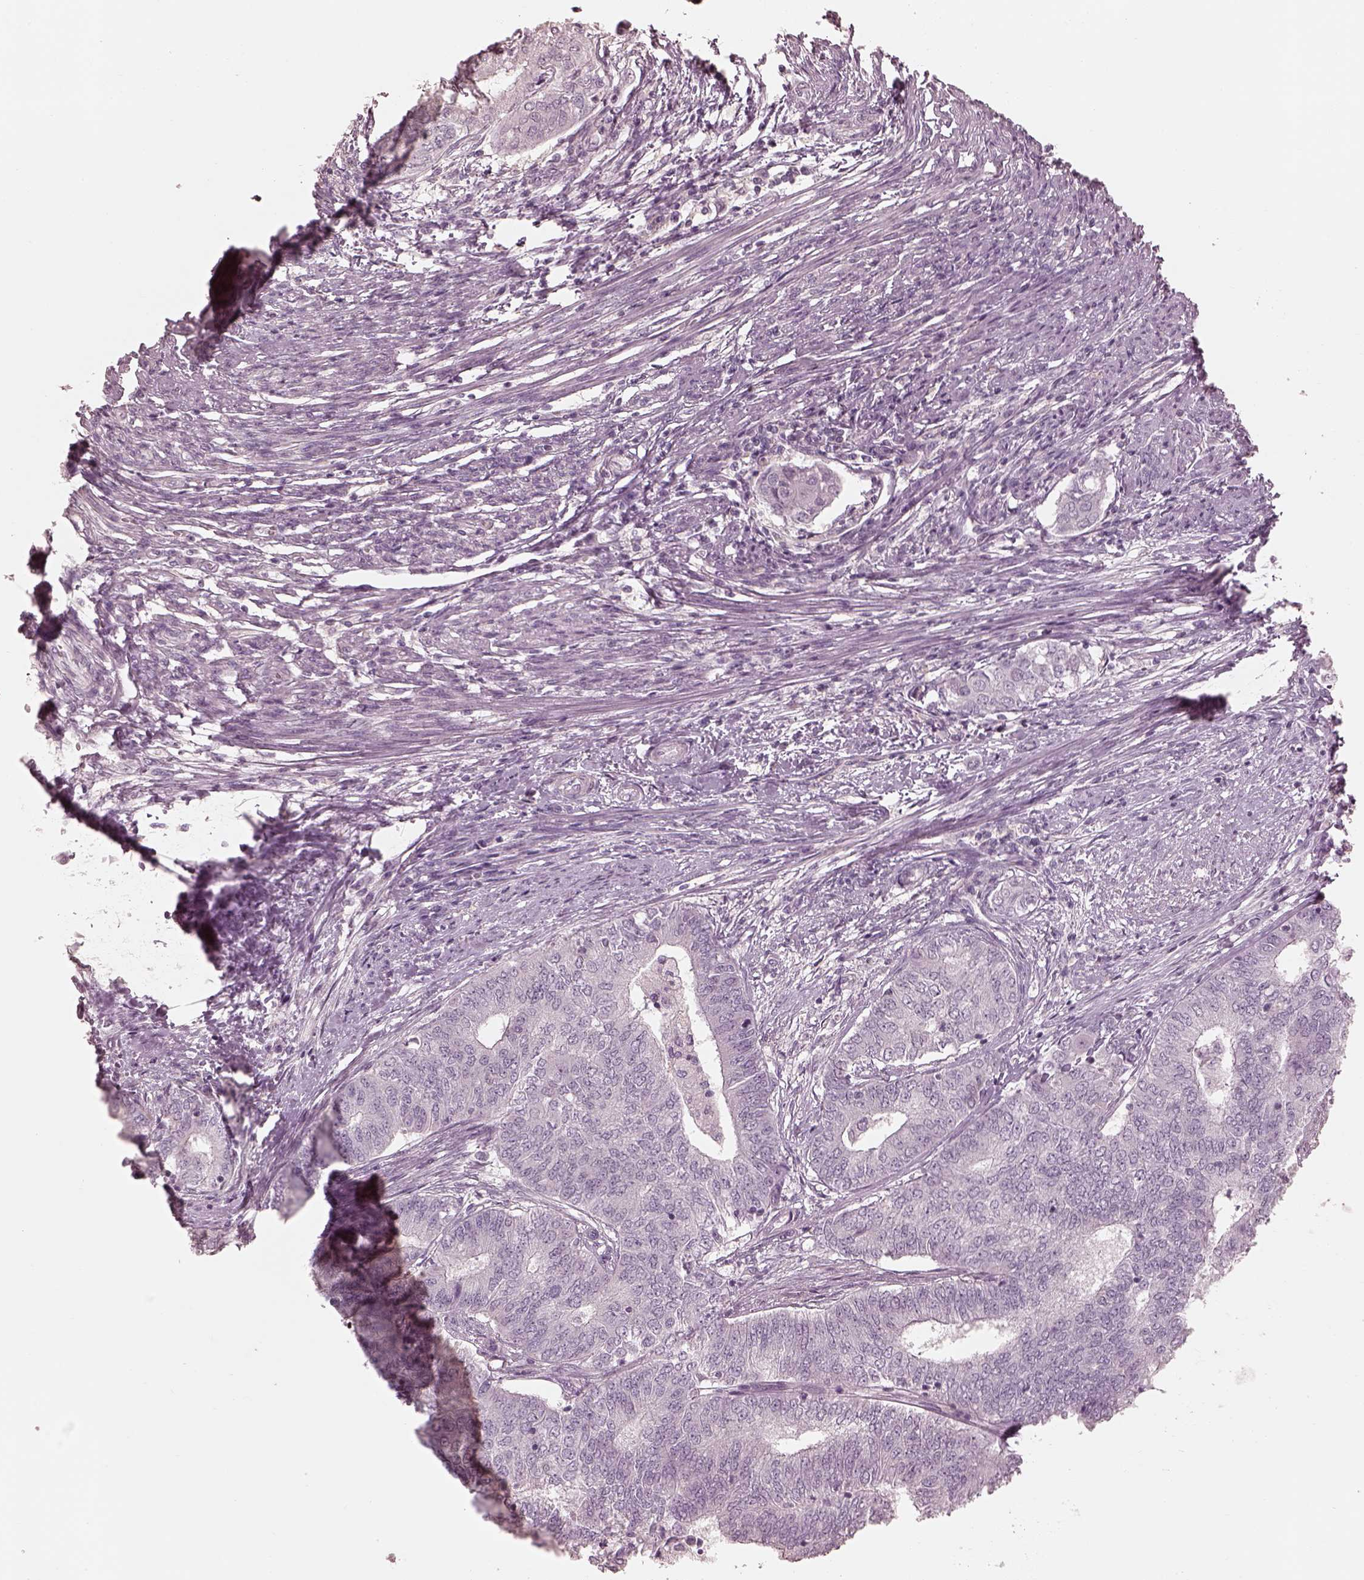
{"staining": {"intensity": "negative", "quantity": "none", "location": "none"}, "tissue": "endometrial cancer", "cell_type": "Tumor cells", "image_type": "cancer", "snomed": [{"axis": "morphology", "description": "Adenocarcinoma, NOS"}, {"axis": "topography", "description": "Endometrium"}], "caption": "Protein analysis of adenocarcinoma (endometrial) demonstrates no significant positivity in tumor cells.", "gene": "PRKACG", "patient": {"sex": "female", "age": 62}}